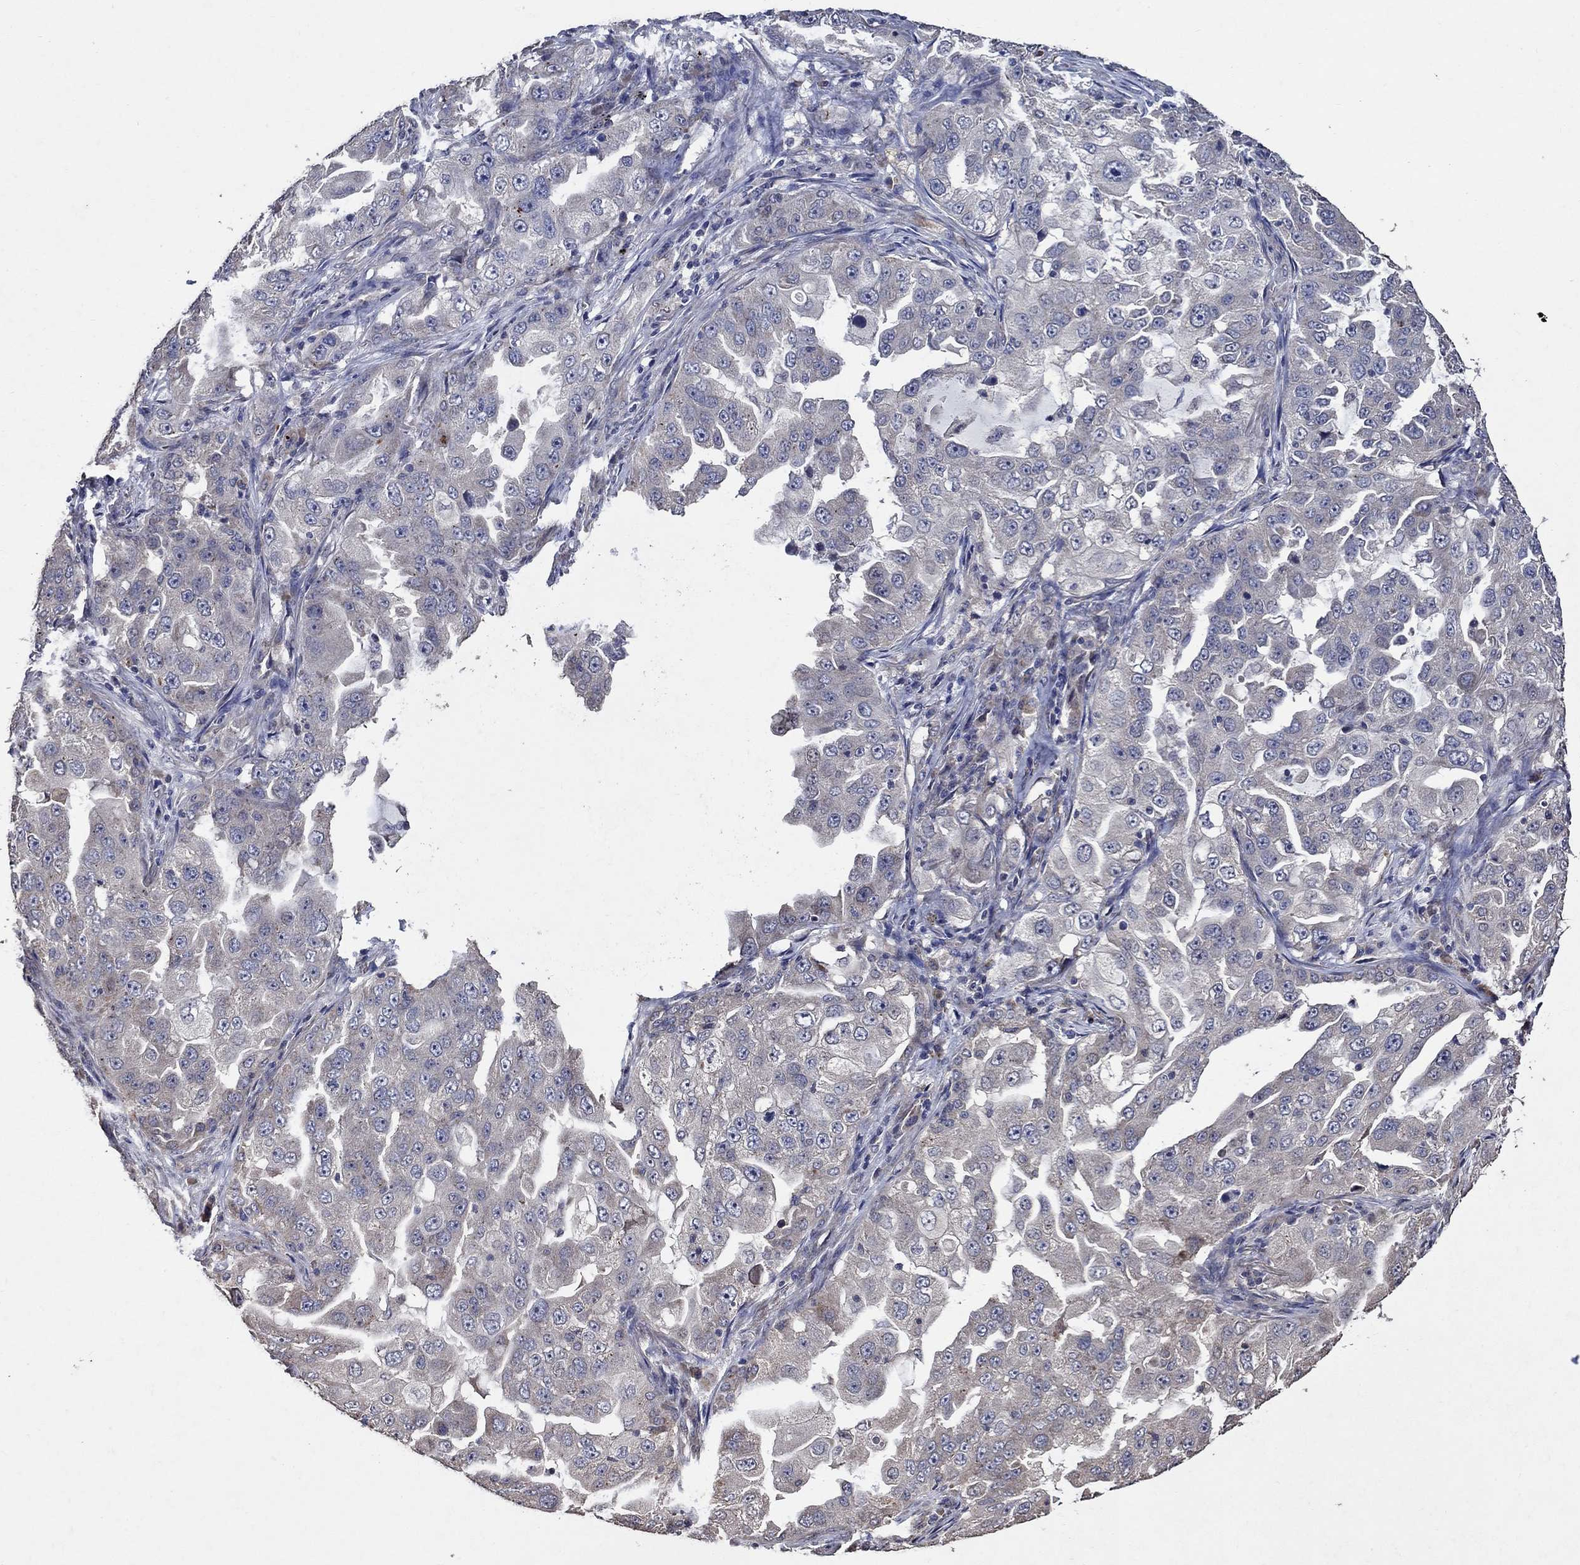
{"staining": {"intensity": "negative", "quantity": "none", "location": "none"}, "tissue": "lung cancer", "cell_type": "Tumor cells", "image_type": "cancer", "snomed": [{"axis": "morphology", "description": "Adenocarcinoma, NOS"}, {"axis": "topography", "description": "Lung"}], "caption": "High magnification brightfield microscopy of lung cancer (adenocarcinoma) stained with DAB (brown) and counterstained with hematoxylin (blue): tumor cells show no significant staining. (DAB (3,3'-diaminobenzidine) IHC with hematoxylin counter stain).", "gene": "HAP1", "patient": {"sex": "female", "age": 61}}